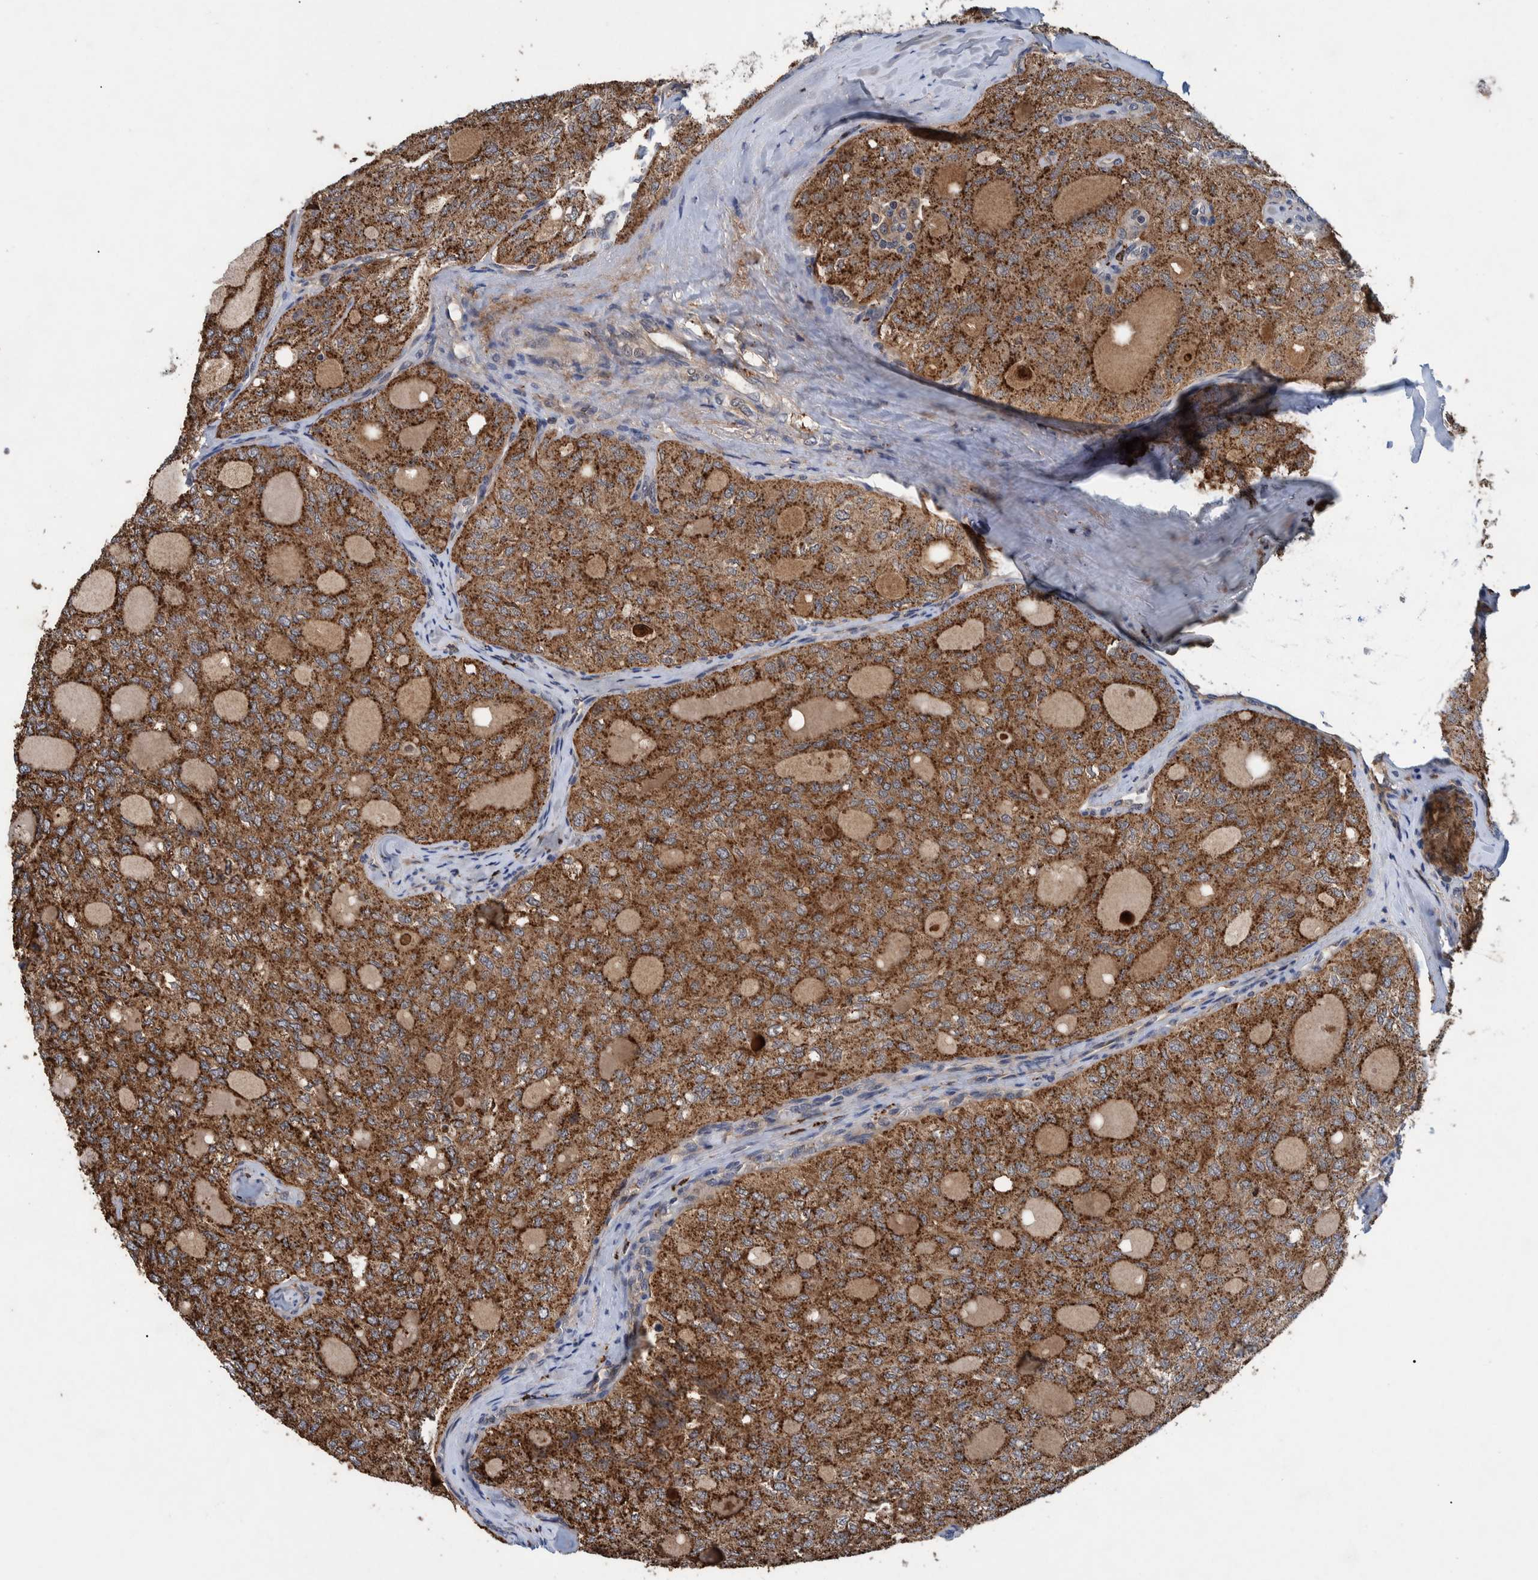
{"staining": {"intensity": "strong", "quantity": ">75%", "location": "cytoplasmic/membranous"}, "tissue": "thyroid cancer", "cell_type": "Tumor cells", "image_type": "cancer", "snomed": [{"axis": "morphology", "description": "Follicular adenoma carcinoma, NOS"}, {"axis": "topography", "description": "Thyroid gland"}], "caption": "Tumor cells display high levels of strong cytoplasmic/membranous expression in about >75% of cells in thyroid cancer.", "gene": "ITIH3", "patient": {"sex": "male", "age": 75}}